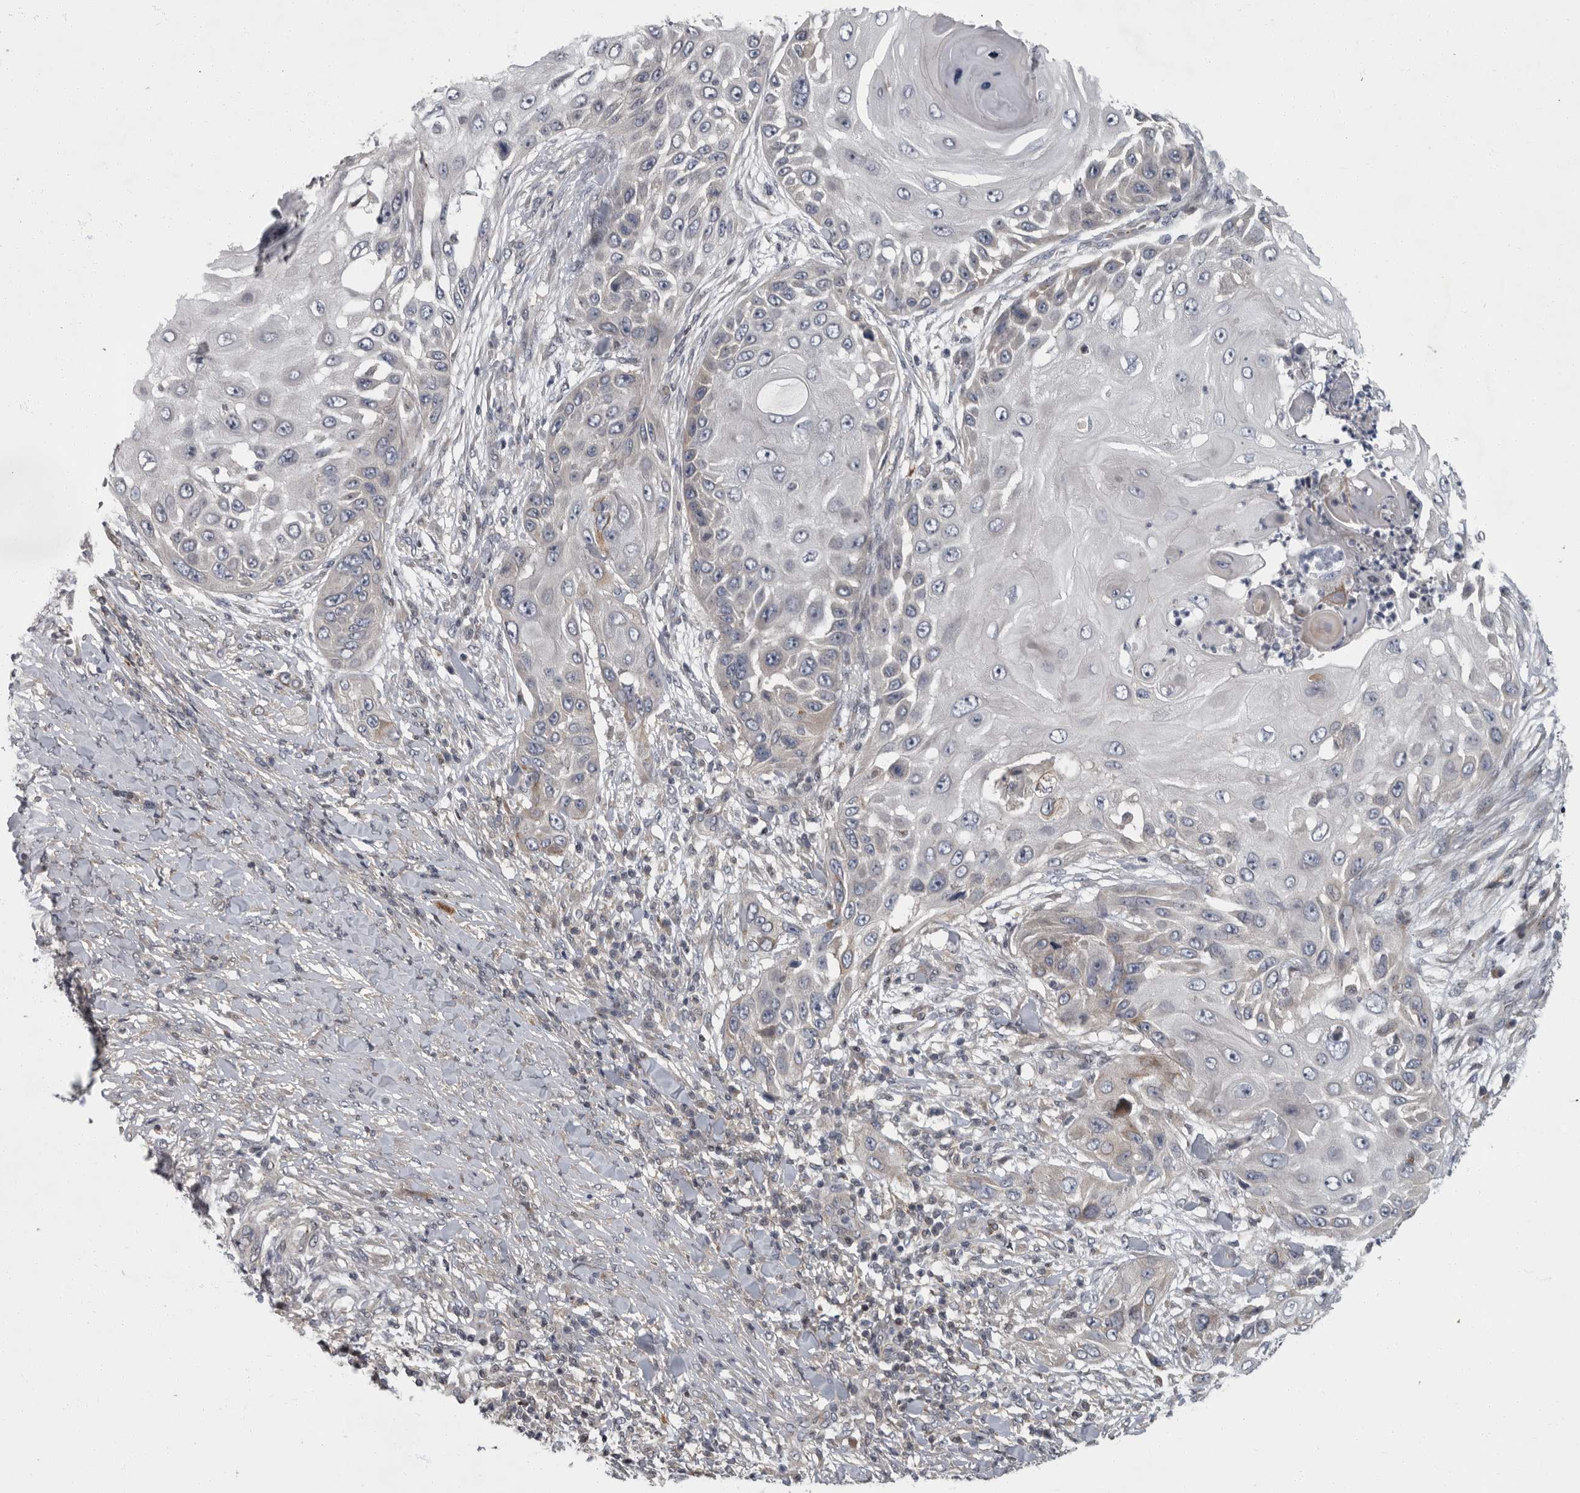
{"staining": {"intensity": "weak", "quantity": "<25%", "location": "cytoplasmic/membranous"}, "tissue": "skin cancer", "cell_type": "Tumor cells", "image_type": "cancer", "snomed": [{"axis": "morphology", "description": "Squamous cell carcinoma, NOS"}, {"axis": "topography", "description": "Skin"}], "caption": "There is no significant expression in tumor cells of skin cancer.", "gene": "PDE7A", "patient": {"sex": "female", "age": 44}}